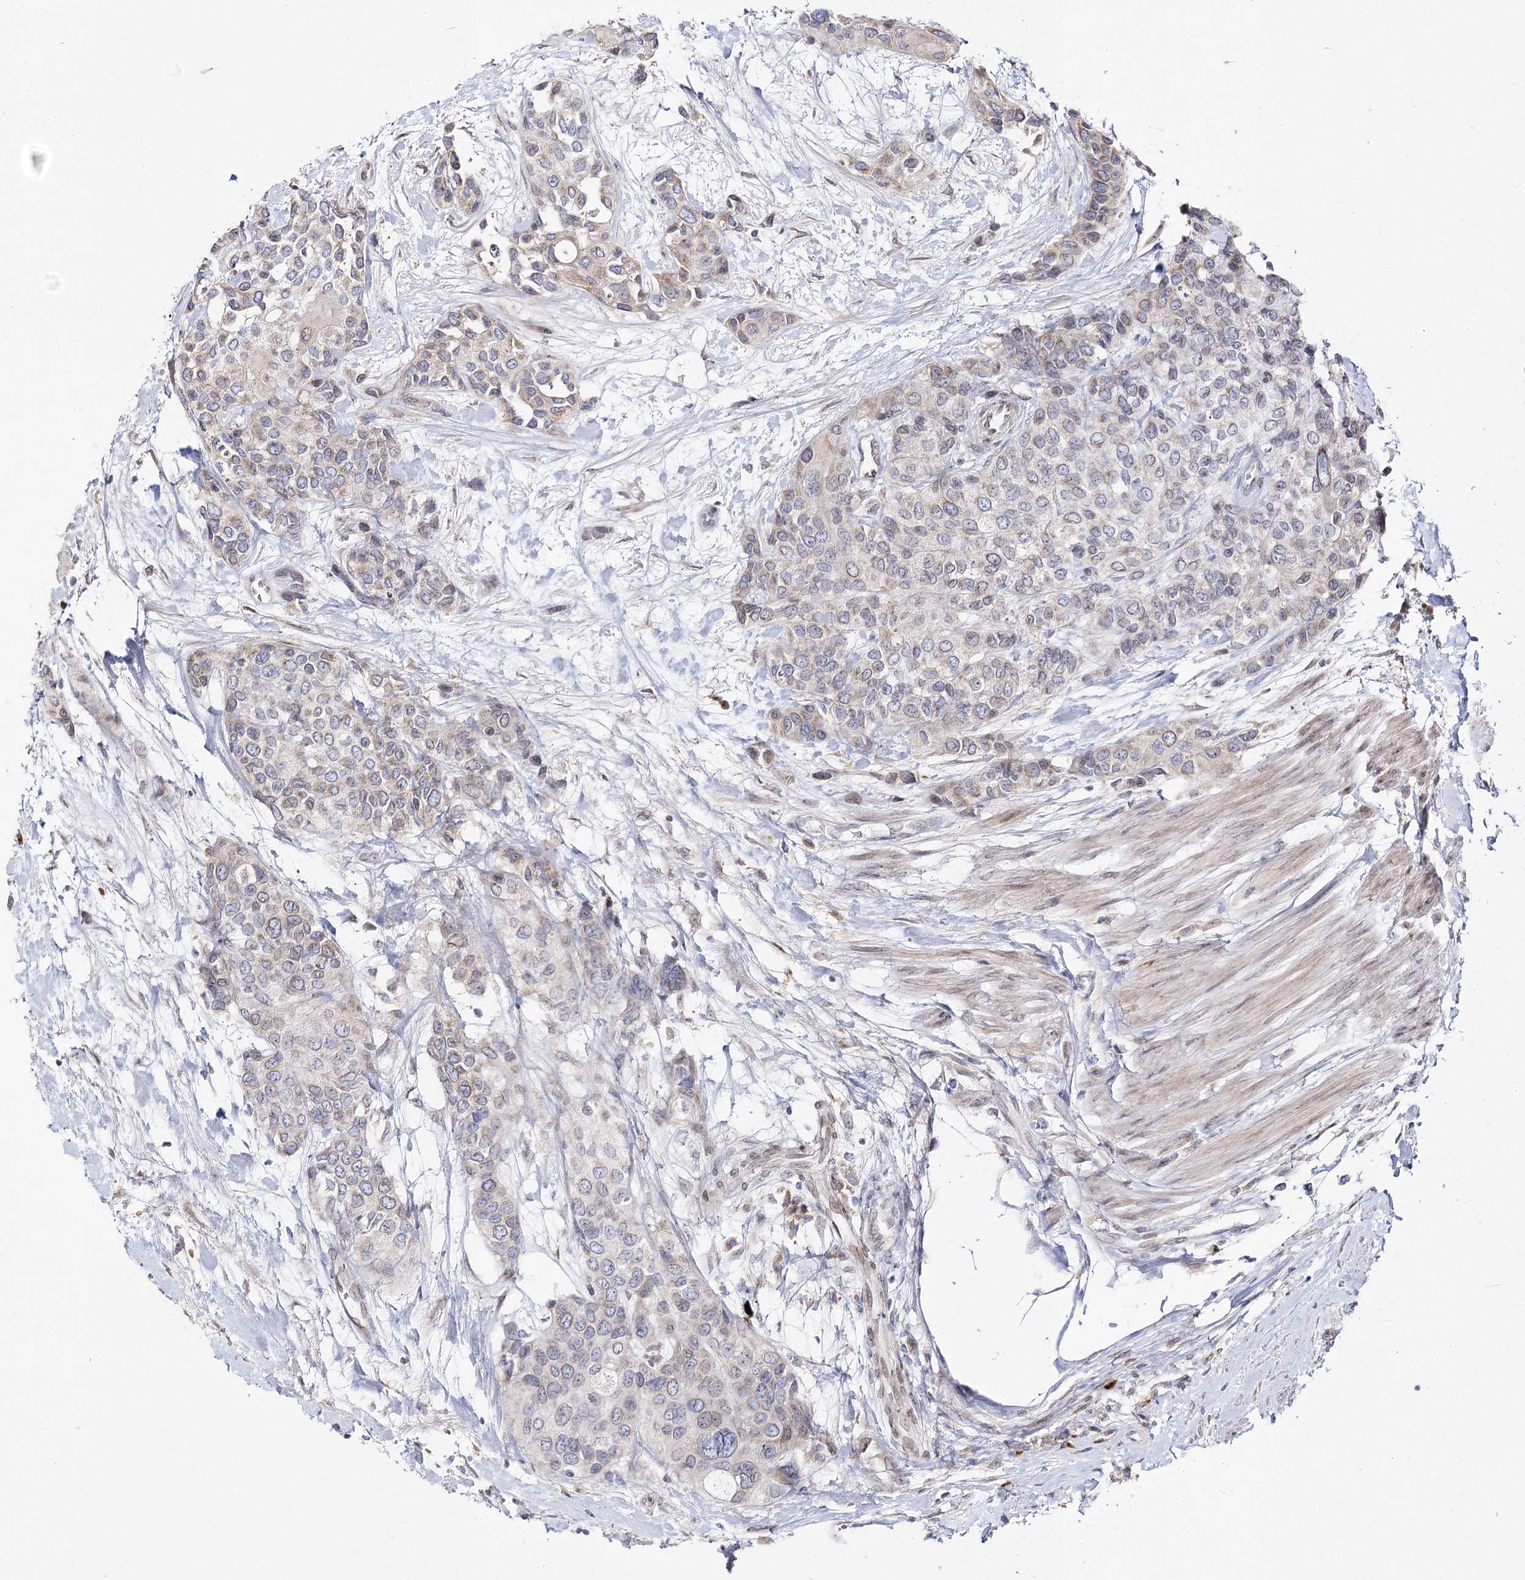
{"staining": {"intensity": "weak", "quantity": "<25%", "location": "cytoplasmic/membranous"}, "tissue": "urothelial cancer", "cell_type": "Tumor cells", "image_type": "cancer", "snomed": [{"axis": "morphology", "description": "Normal tissue, NOS"}, {"axis": "morphology", "description": "Urothelial carcinoma, High grade"}, {"axis": "topography", "description": "Vascular tissue"}, {"axis": "topography", "description": "Urinary bladder"}], "caption": "Immunohistochemistry (IHC) micrograph of neoplastic tissue: high-grade urothelial carcinoma stained with DAB (3,3'-diaminobenzidine) demonstrates no significant protein staining in tumor cells.", "gene": "C11orf80", "patient": {"sex": "female", "age": 56}}